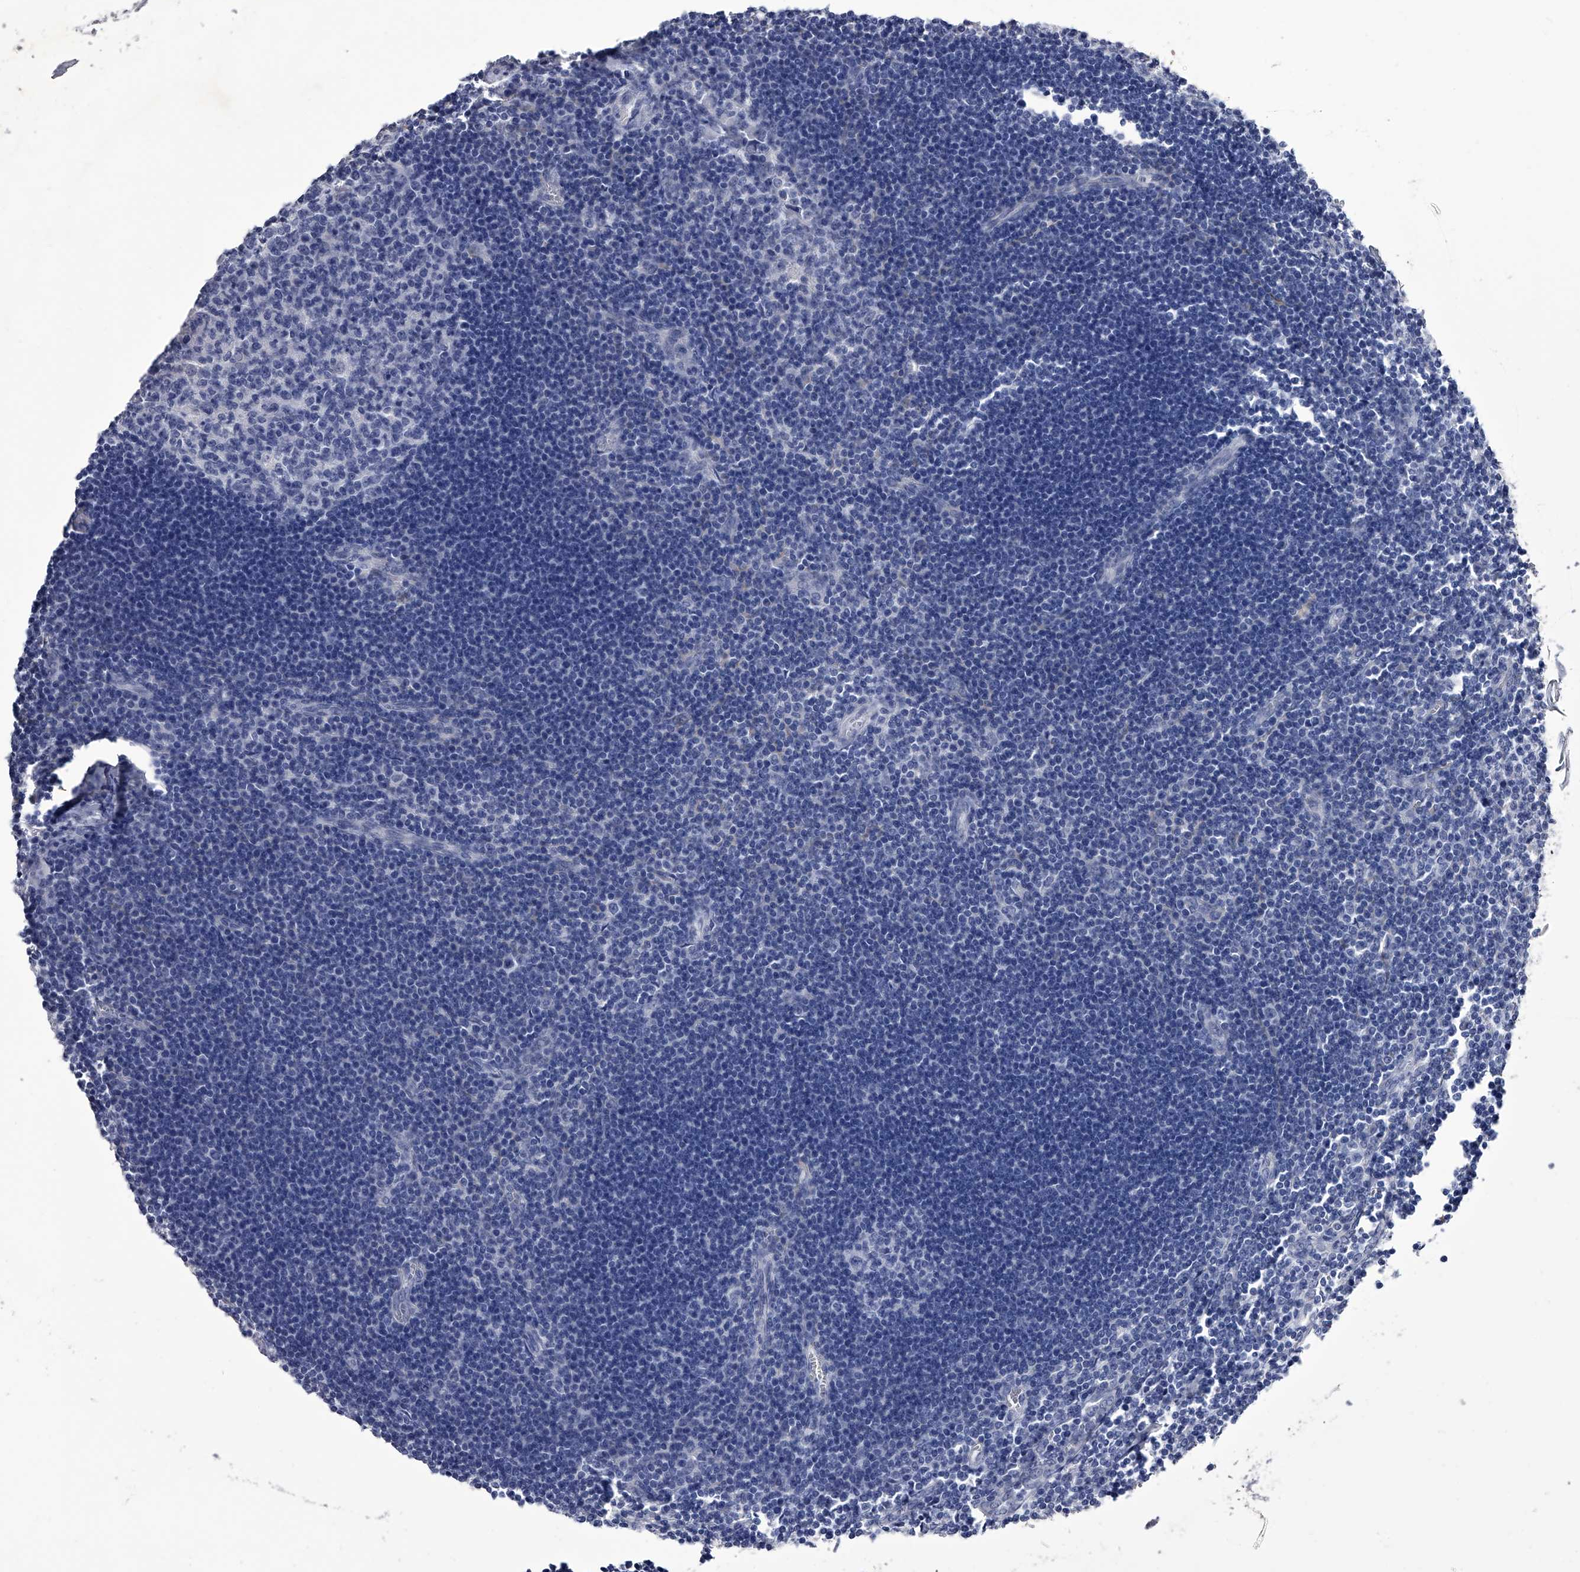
{"staining": {"intensity": "negative", "quantity": "none", "location": "none"}, "tissue": "lymph node", "cell_type": "Germinal center cells", "image_type": "normal", "snomed": [{"axis": "morphology", "description": "Normal tissue, NOS"}, {"axis": "morphology", "description": "Malignant melanoma, Metastatic site"}, {"axis": "topography", "description": "Lymph node"}], "caption": "Immunohistochemical staining of benign human lymph node displays no significant positivity in germinal center cells.", "gene": "CRISP2", "patient": {"sex": "male", "age": 41}}